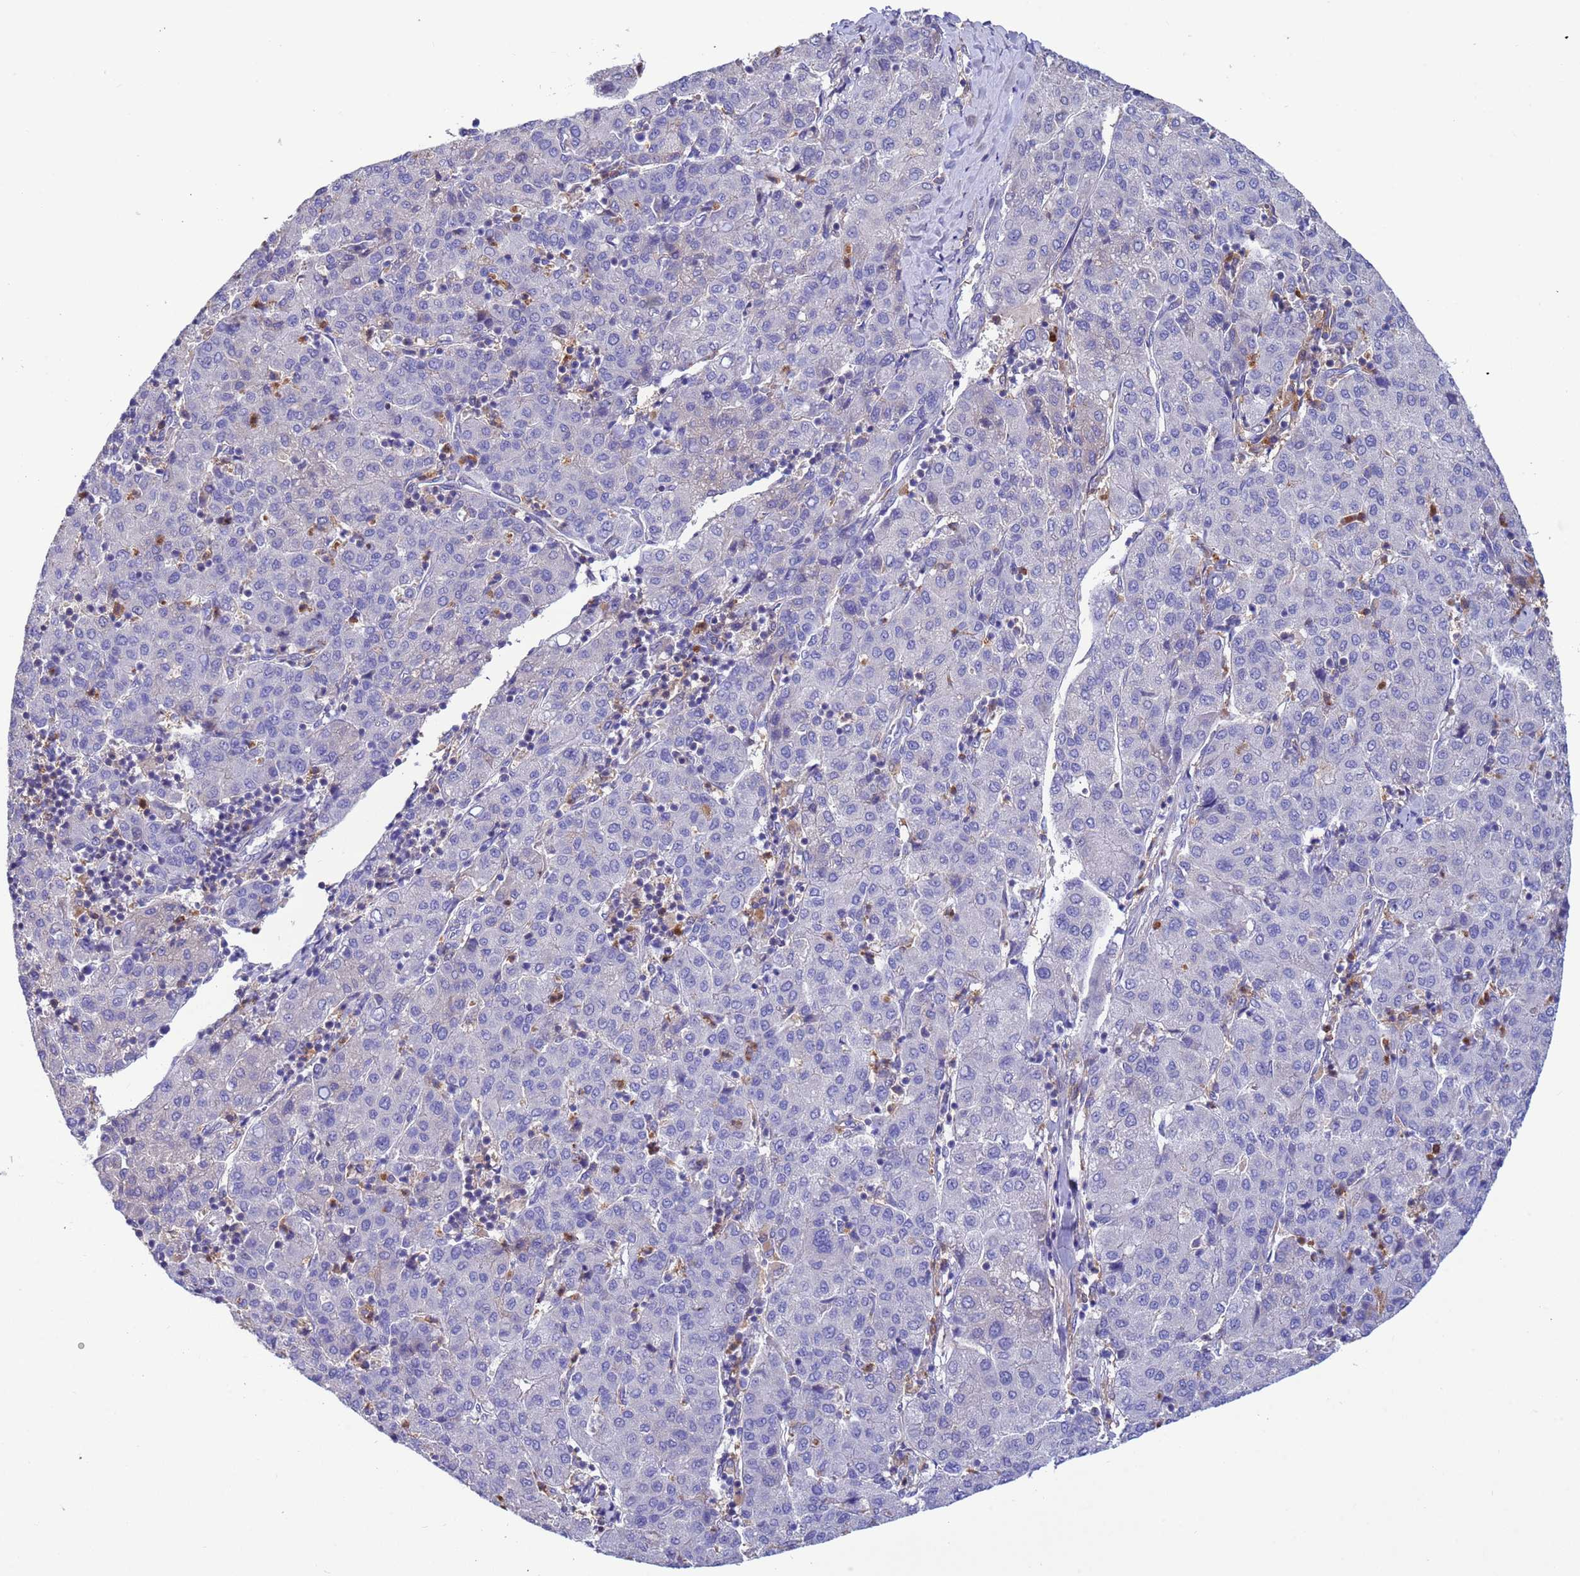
{"staining": {"intensity": "negative", "quantity": "none", "location": "none"}, "tissue": "liver cancer", "cell_type": "Tumor cells", "image_type": "cancer", "snomed": [{"axis": "morphology", "description": "Carcinoma, Hepatocellular, NOS"}, {"axis": "topography", "description": "Liver"}], "caption": "Immunohistochemistry histopathology image of human hepatocellular carcinoma (liver) stained for a protein (brown), which shows no positivity in tumor cells. The staining was performed using DAB (3,3'-diaminobenzidine) to visualize the protein expression in brown, while the nuclei were stained in blue with hematoxylin (Magnification: 20x).", "gene": "AMPD3", "patient": {"sex": "male", "age": 65}}